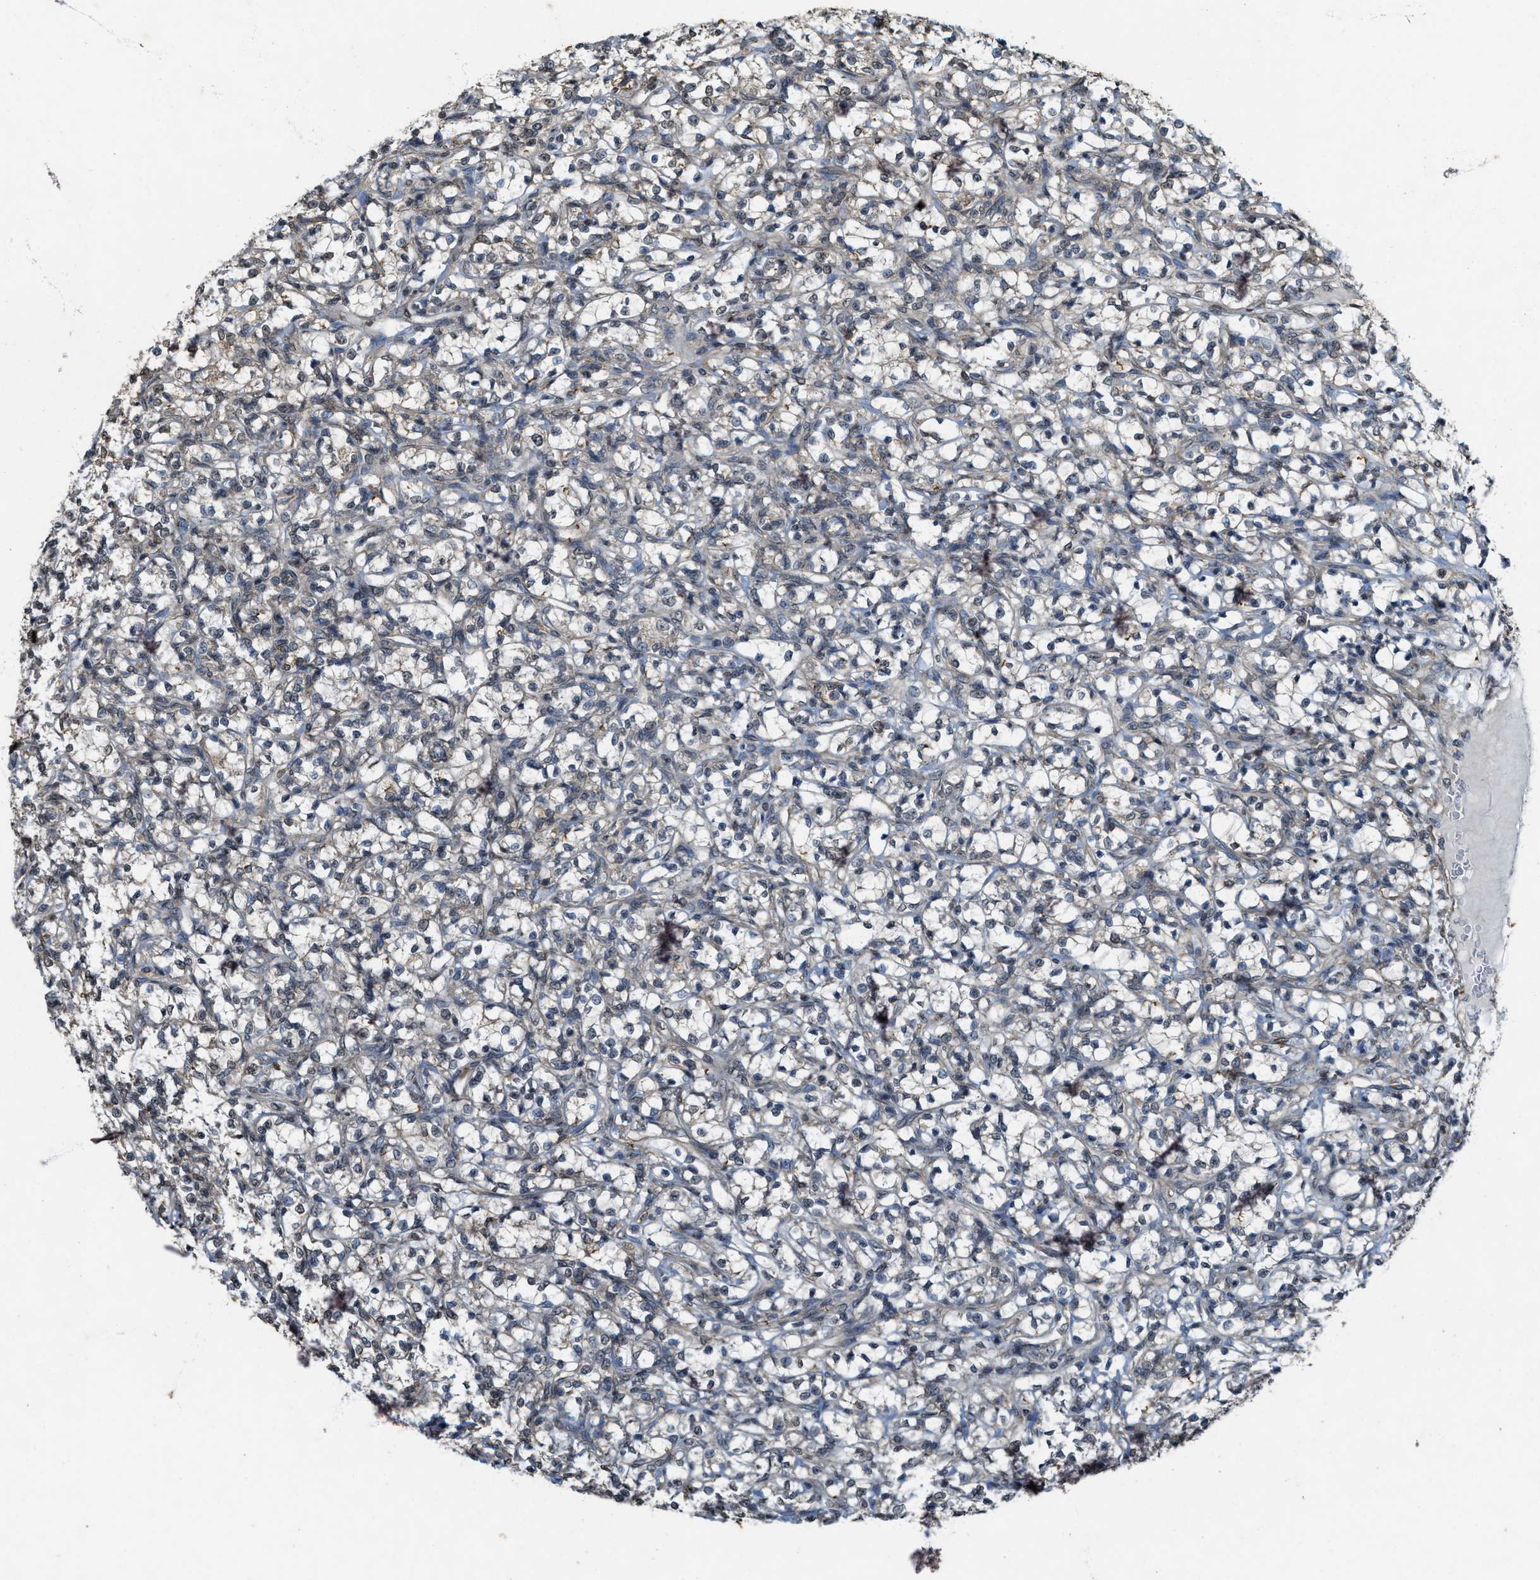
{"staining": {"intensity": "weak", "quantity": "<25%", "location": "cytoplasmic/membranous"}, "tissue": "renal cancer", "cell_type": "Tumor cells", "image_type": "cancer", "snomed": [{"axis": "morphology", "description": "Adenocarcinoma, NOS"}, {"axis": "topography", "description": "Kidney"}], "caption": "Immunohistochemistry micrograph of adenocarcinoma (renal) stained for a protein (brown), which displays no expression in tumor cells.", "gene": "KIF21A", "patient": {"sex": "female", "age": 69}}